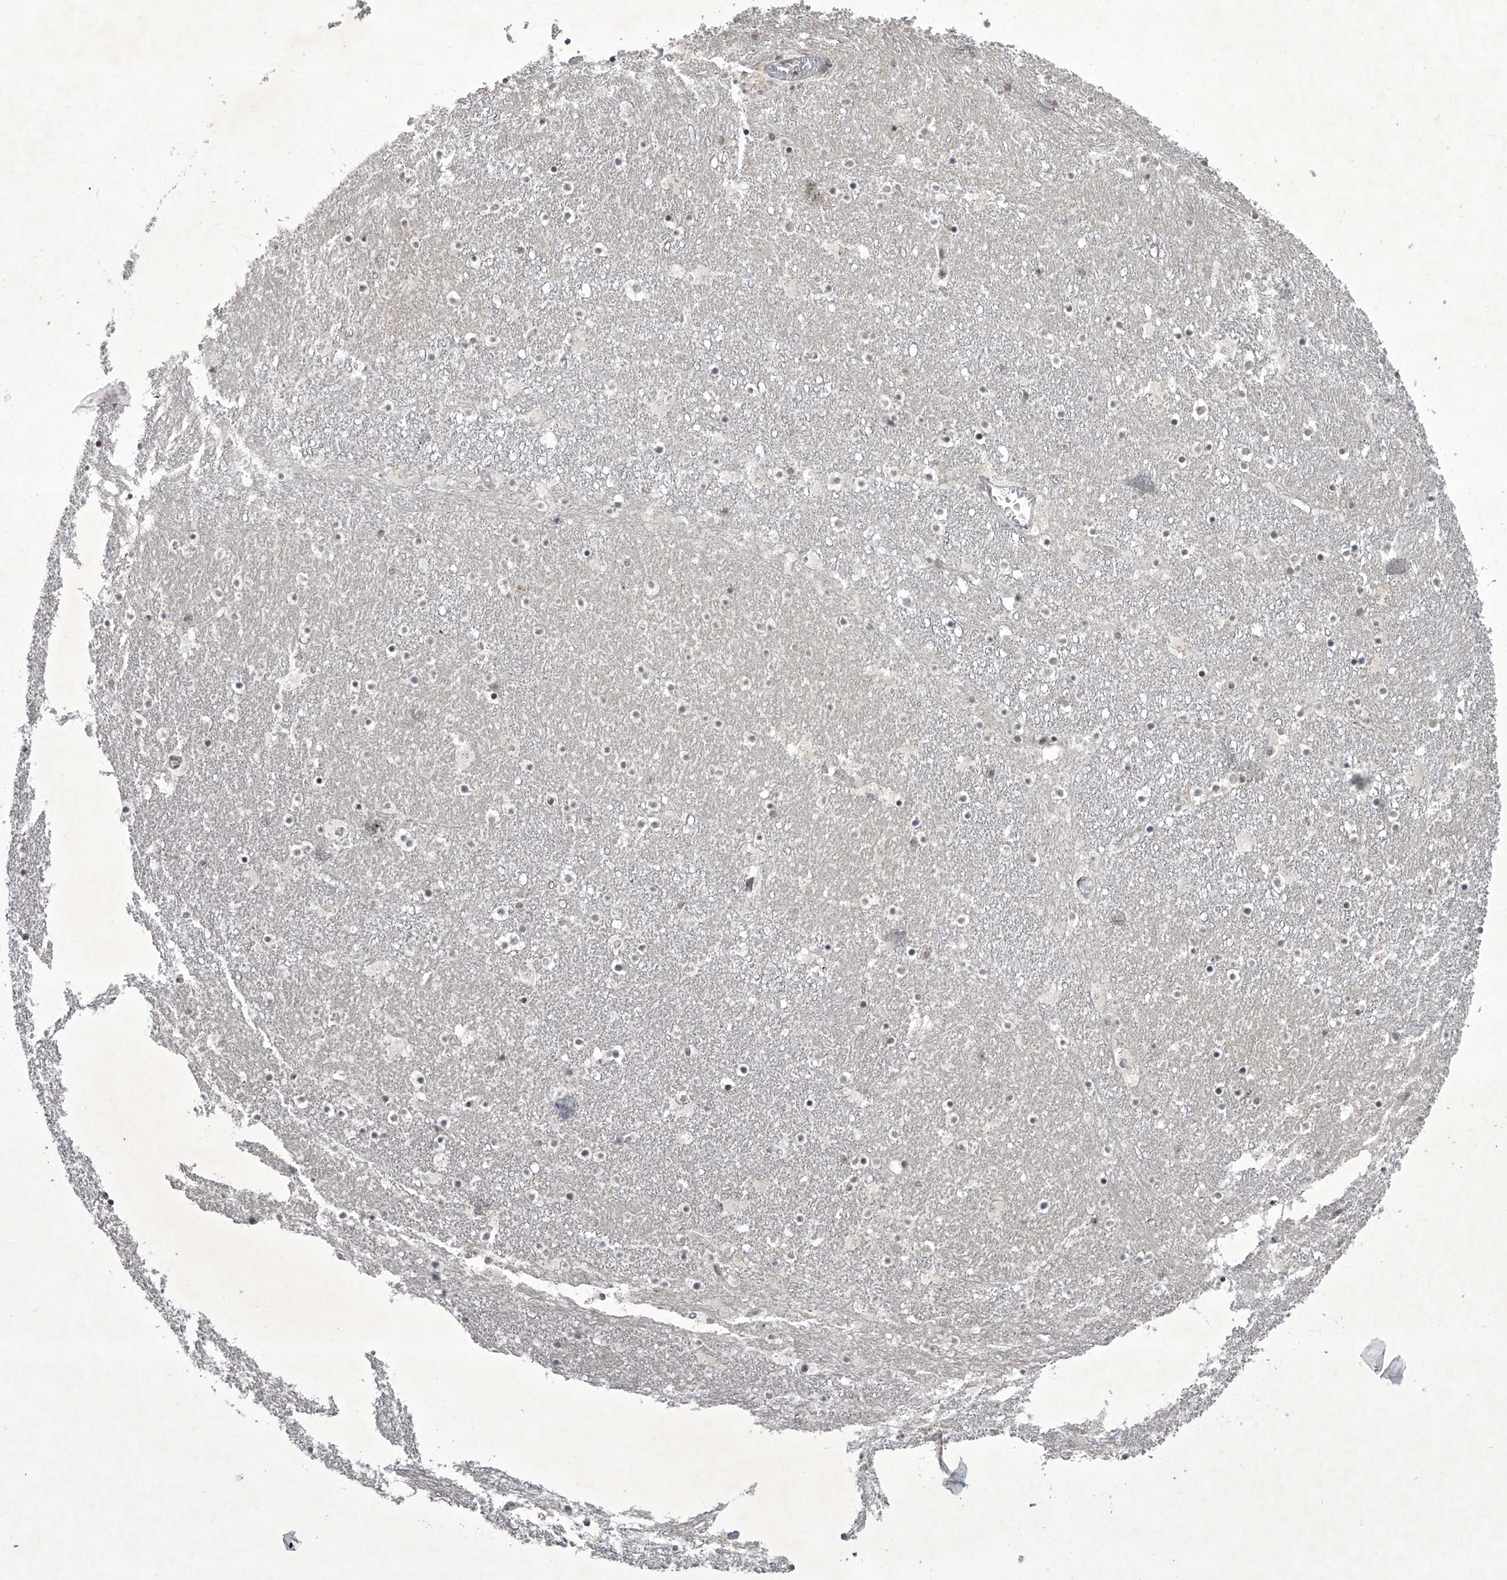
{"staining": {"intensity": "weak", "quantity": "<25%", "location": "nuclear"}, "tissue": "caudate", "cell_type": "Glial cells", "image_type": "normal", "snomed": [{"axis": "morphology", "description": "Normal tissue, NOS"}, {"axis": "topography", "description": "Lateral ventricle wall"}], "caption": "Immunohistochemistry photomicrograph of normal human caudate stained for a protein (brown), which demonstrates no expression in glial cells. Nuclei are stained in blue.", "gene": "MLLT1", "patient": {"sex": "male", "age": 45}}